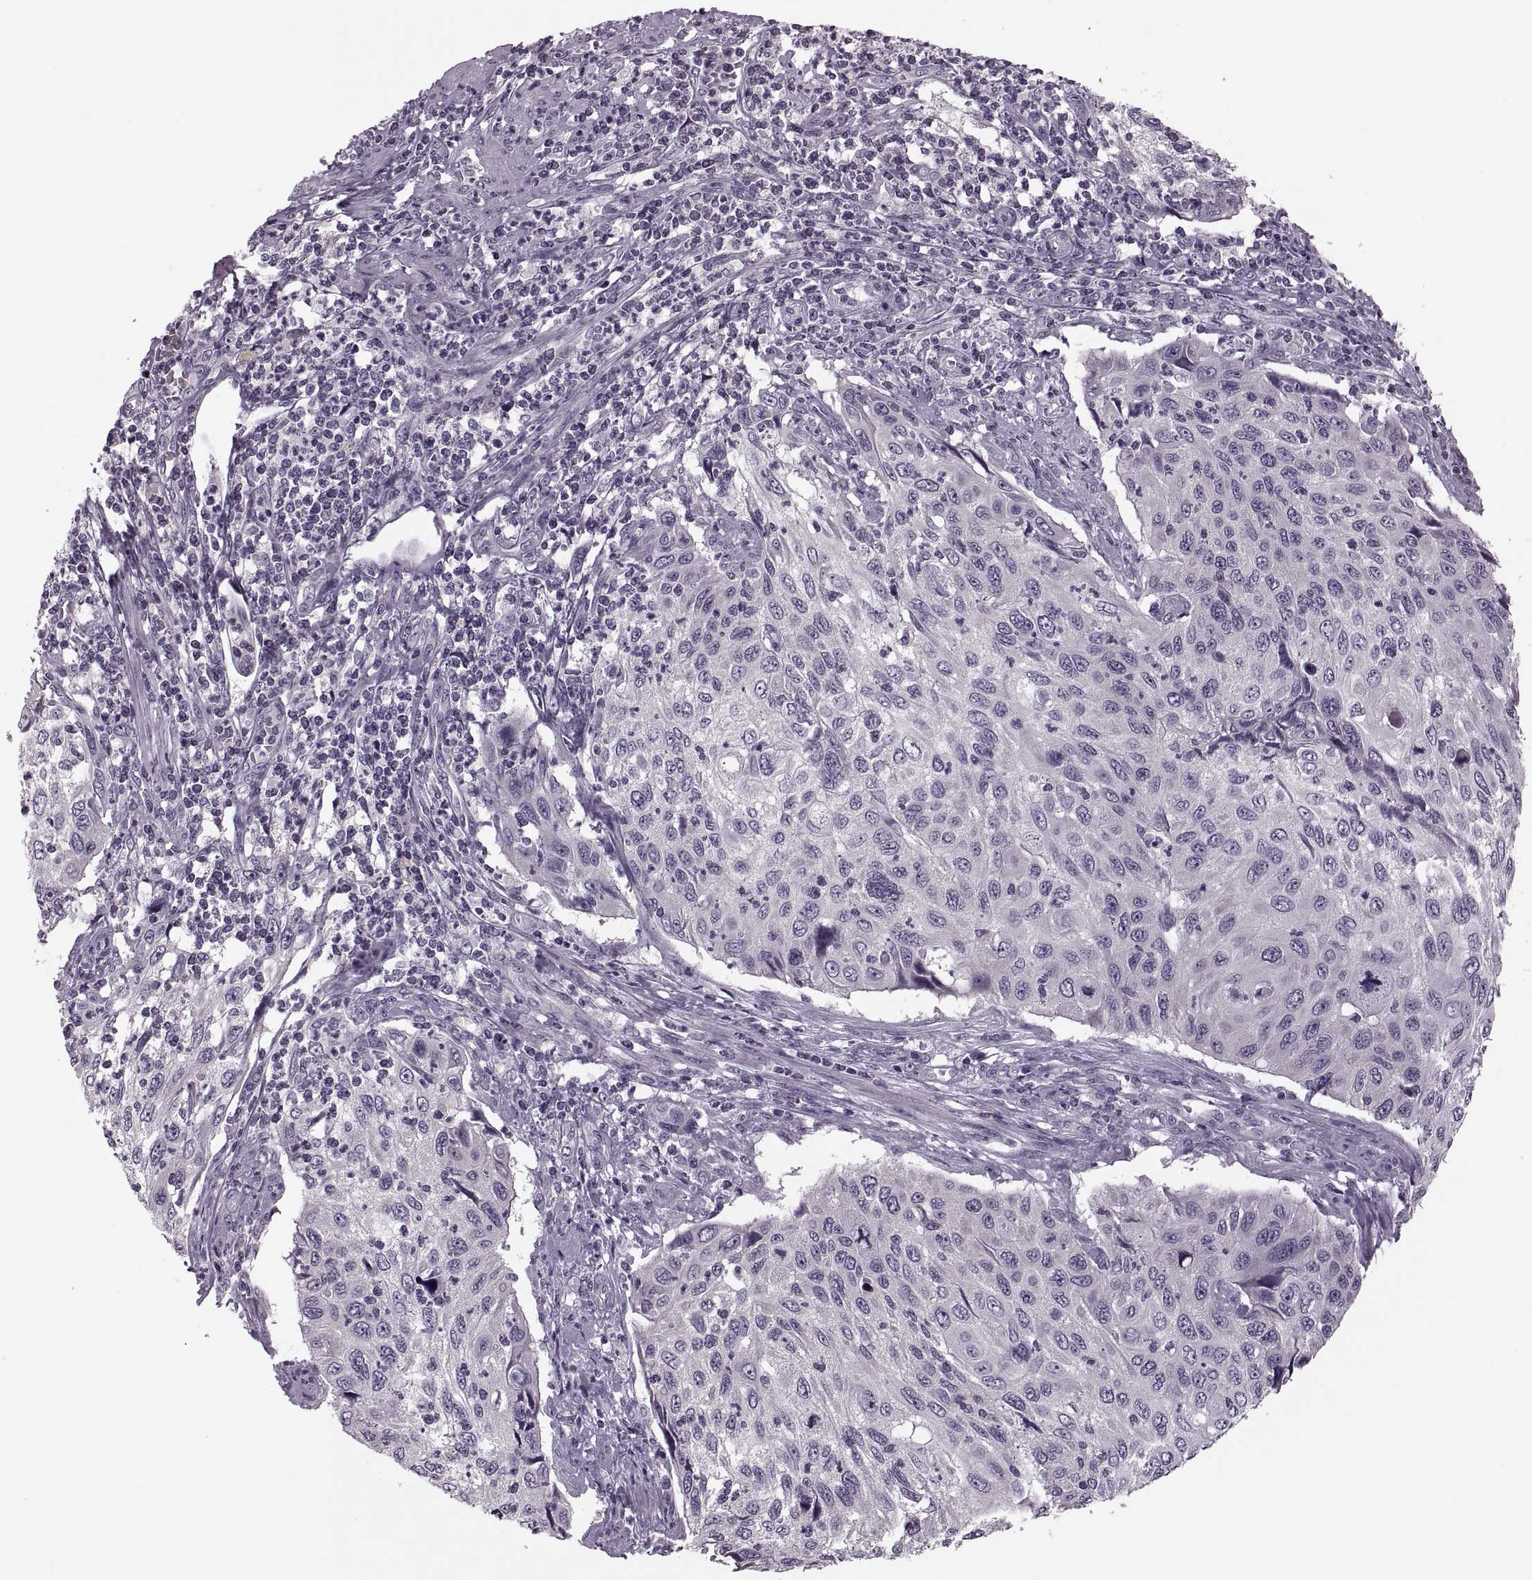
{"staining": {"intensity": "negative", "quantity": "none", "location": "none"}, "tissue": "cervical cancer", "cell_type": "Tumor cells", "image_type": "cancer", "snomed": [{"axis": "morphology", "description": "Squamous cell carcinoma, NOS"}, {"axis": "topography", "description": "Cervix"}], "caption": "A high-resolution photomicrograph shows immunohistochemistry (IHC) staining of cervical cancer, which reveals no significant positivity in tumor cells.", "gene": "PRSS54", "patient": {"sex": "female", "age": 70}}